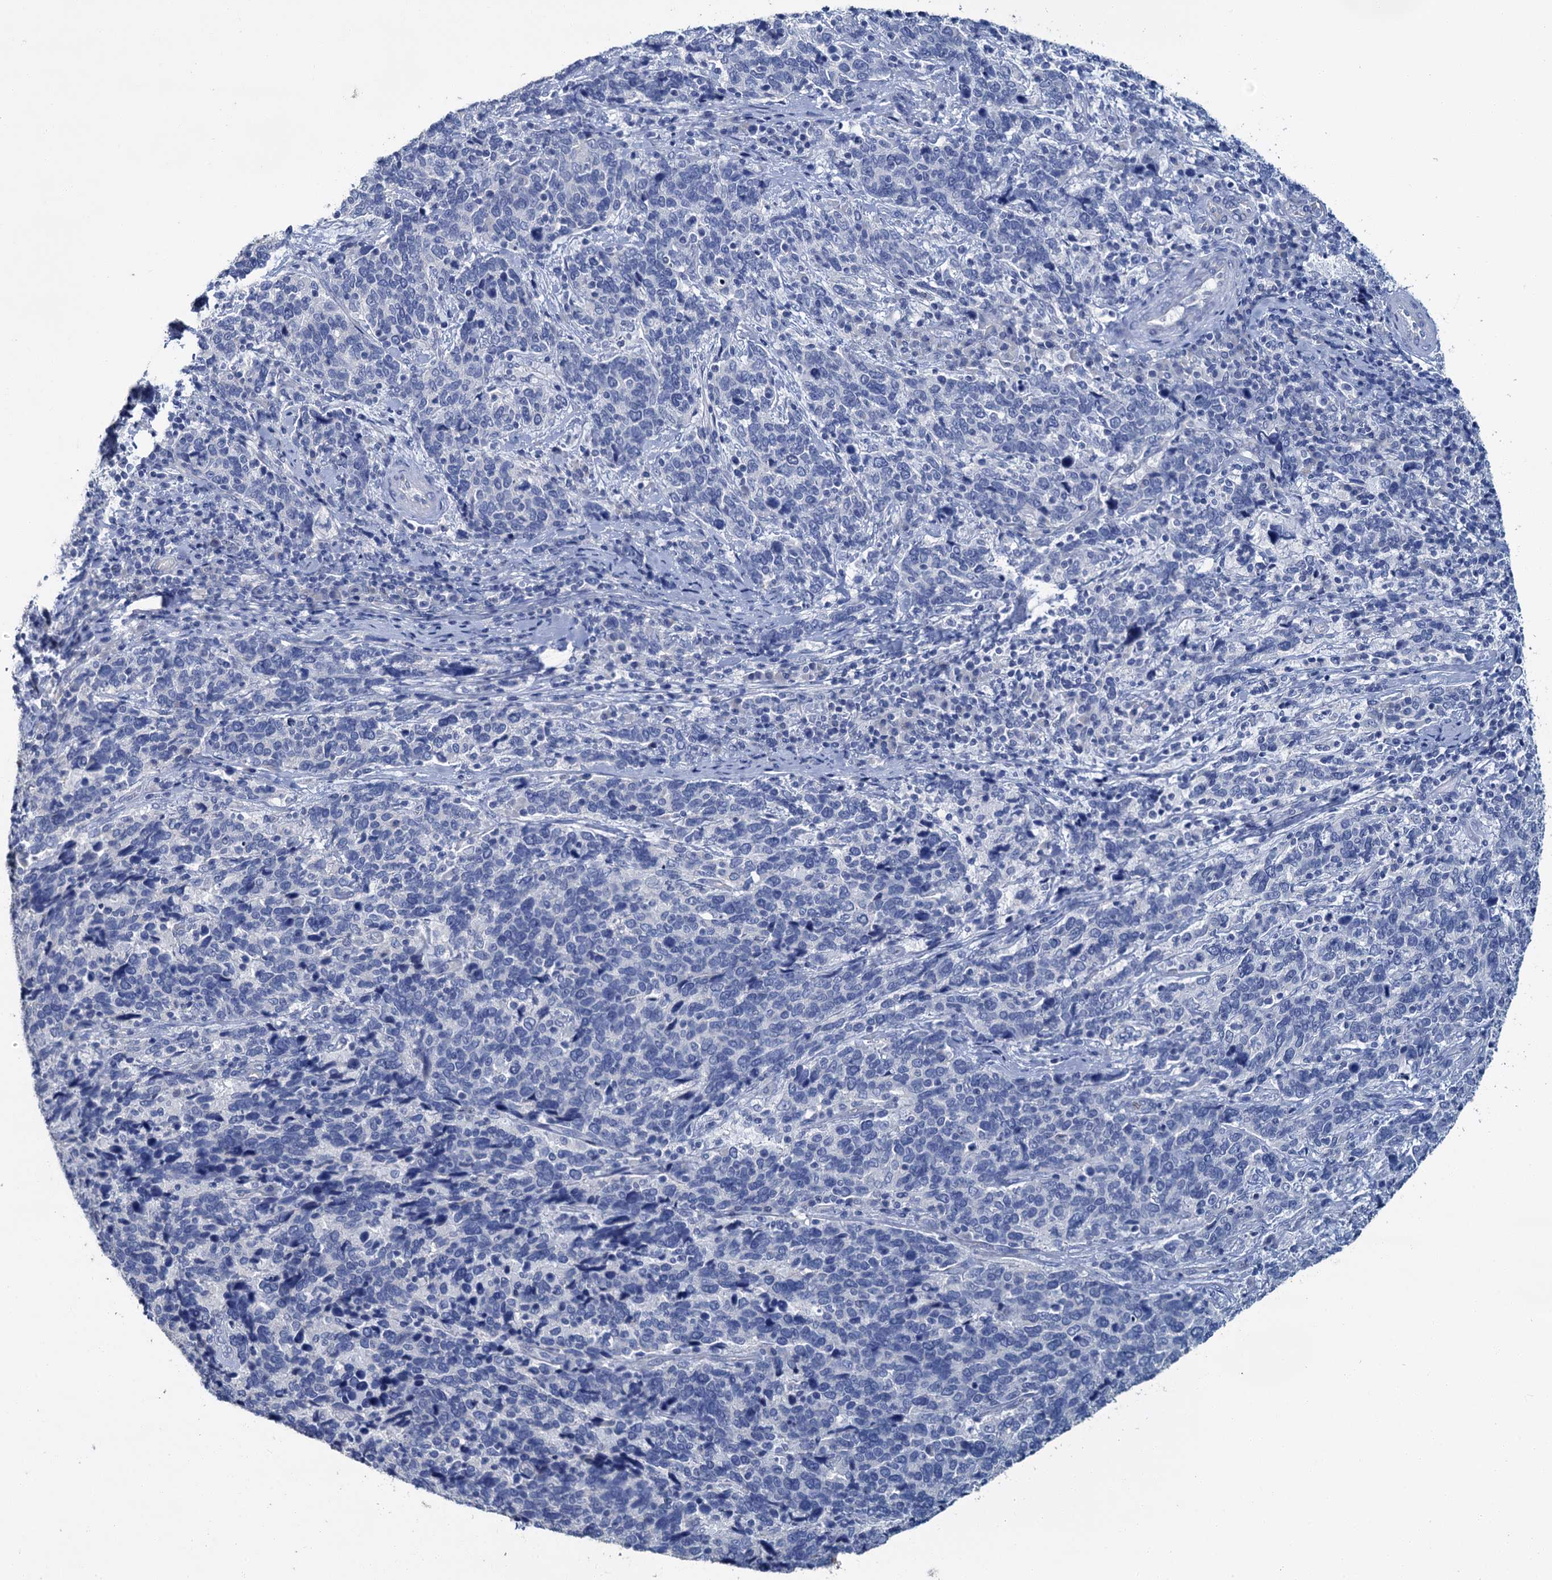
{"staining": {"intensity": "negative", "quantity": "none", "location": "none"}, "tissue": "cervical cancer", "cell_type": "Tumor cells", "image_type": "cancer", "snomed": [{"axis": "morphology", "description": "Squamous cell carcinoma, NOS"}, {"axis": "topography", "description": "Cervix"}], "caption": "This is an immunohistochemistry (IHC) micrograph of human cervical cancer (squamous cell carcinoma). There is no staining in tumor cells.", "gene": "SNCB", "patient": {"sex": "female", "age": 41}}